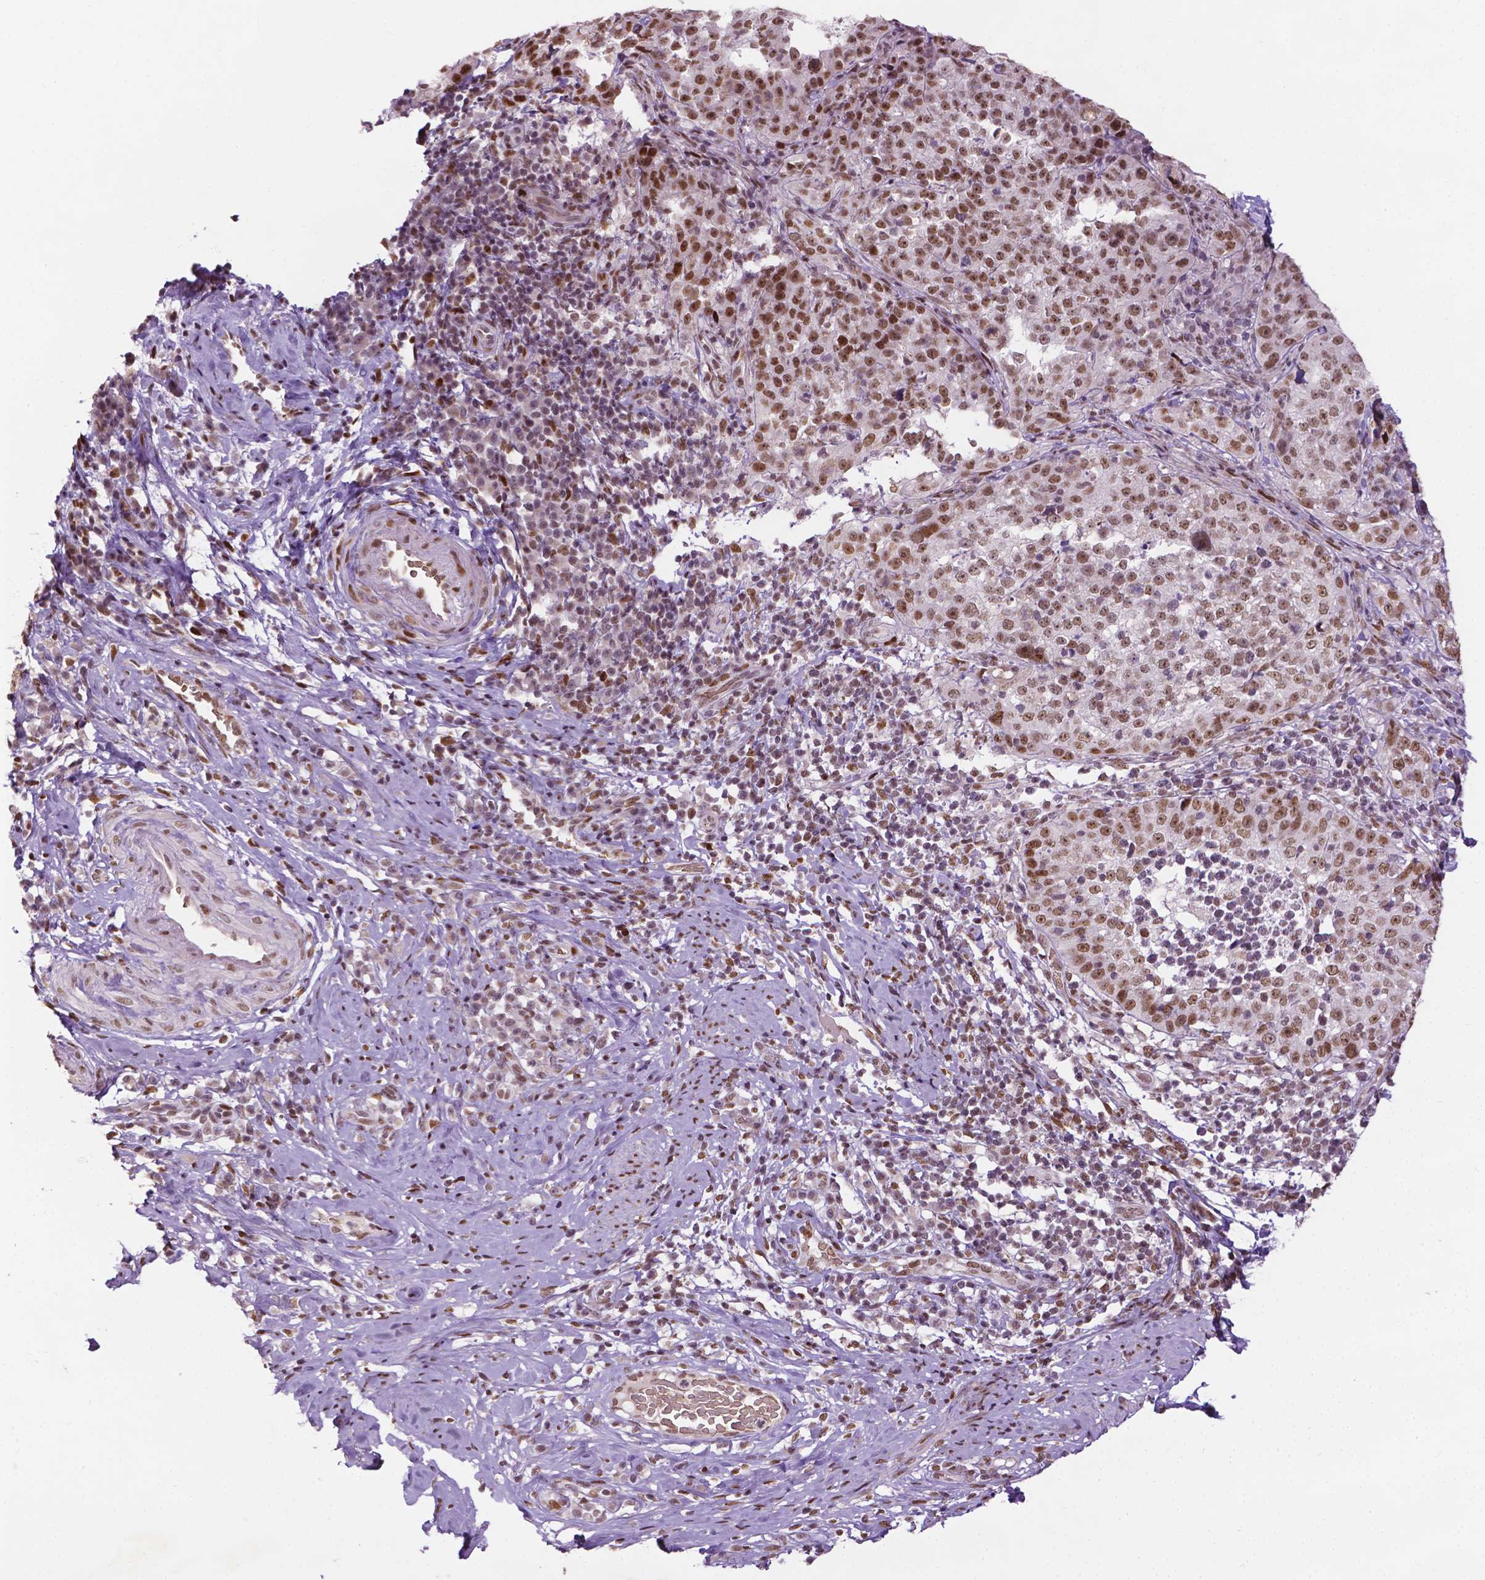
{"staining": {"intensity": "moderate", "quantity": ">75%", "location": "nuclear"}, "tissue": "cervical cancer", "cell_type": "Tumor cells", "image_type": "cancer", "snomed": [{"axis": "morphology", "description": "Squamous cell carcinoma, NOS"}, {"axis": "topography", "description": "Cervix"}], "caption": "Tumor cells display moderate nuclear staining in about >75% of cells in cervical cancer (squamous cell carcinoma).", "gene": "ZNF41", "patient": {"sex": "female", "age": 75}}